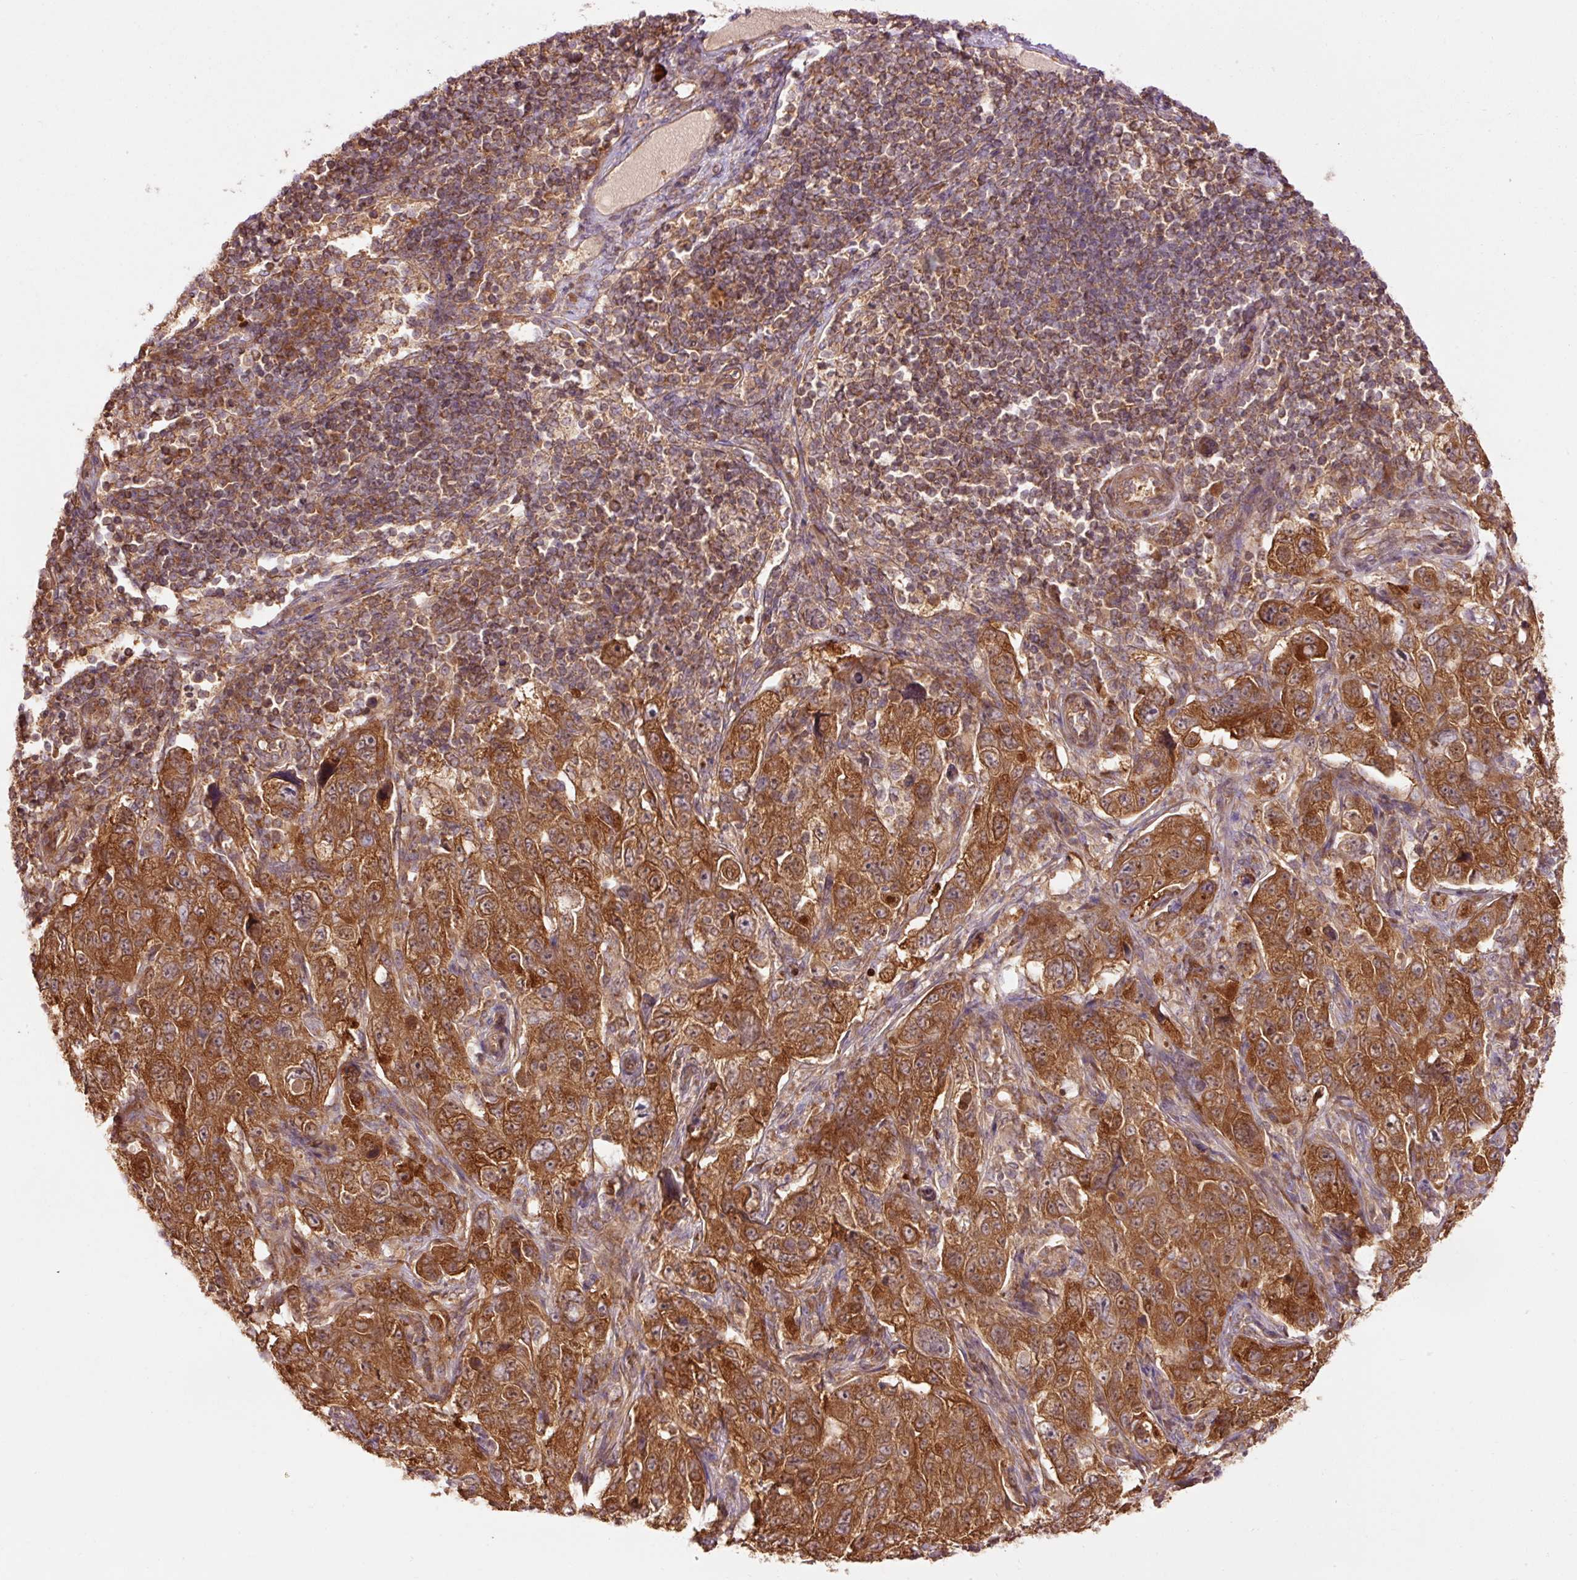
{"staining": {"intensity": "strong", "quantity": ">75%", "location": "cytoplasmic/membranous"}, "tissue": "pancreatic cancer", "cell_type": "Tumor cells", "image_type": "cancer", "snomed": [{"axis": "morphology", "description": "Adenocarcinoma, NOS"}, {"axis": "topography", "description": "Pancreas"}], "caption": "Protein positivity by immunohistochemistry (IHC) exhibits strong cytoplasmic/membranous expression in approximately >75% of tumor cells in pancreatic cancer (adenocarcinoma).", "gene": "PDAP1", "patient": {"sex": "male", "age": 68}}